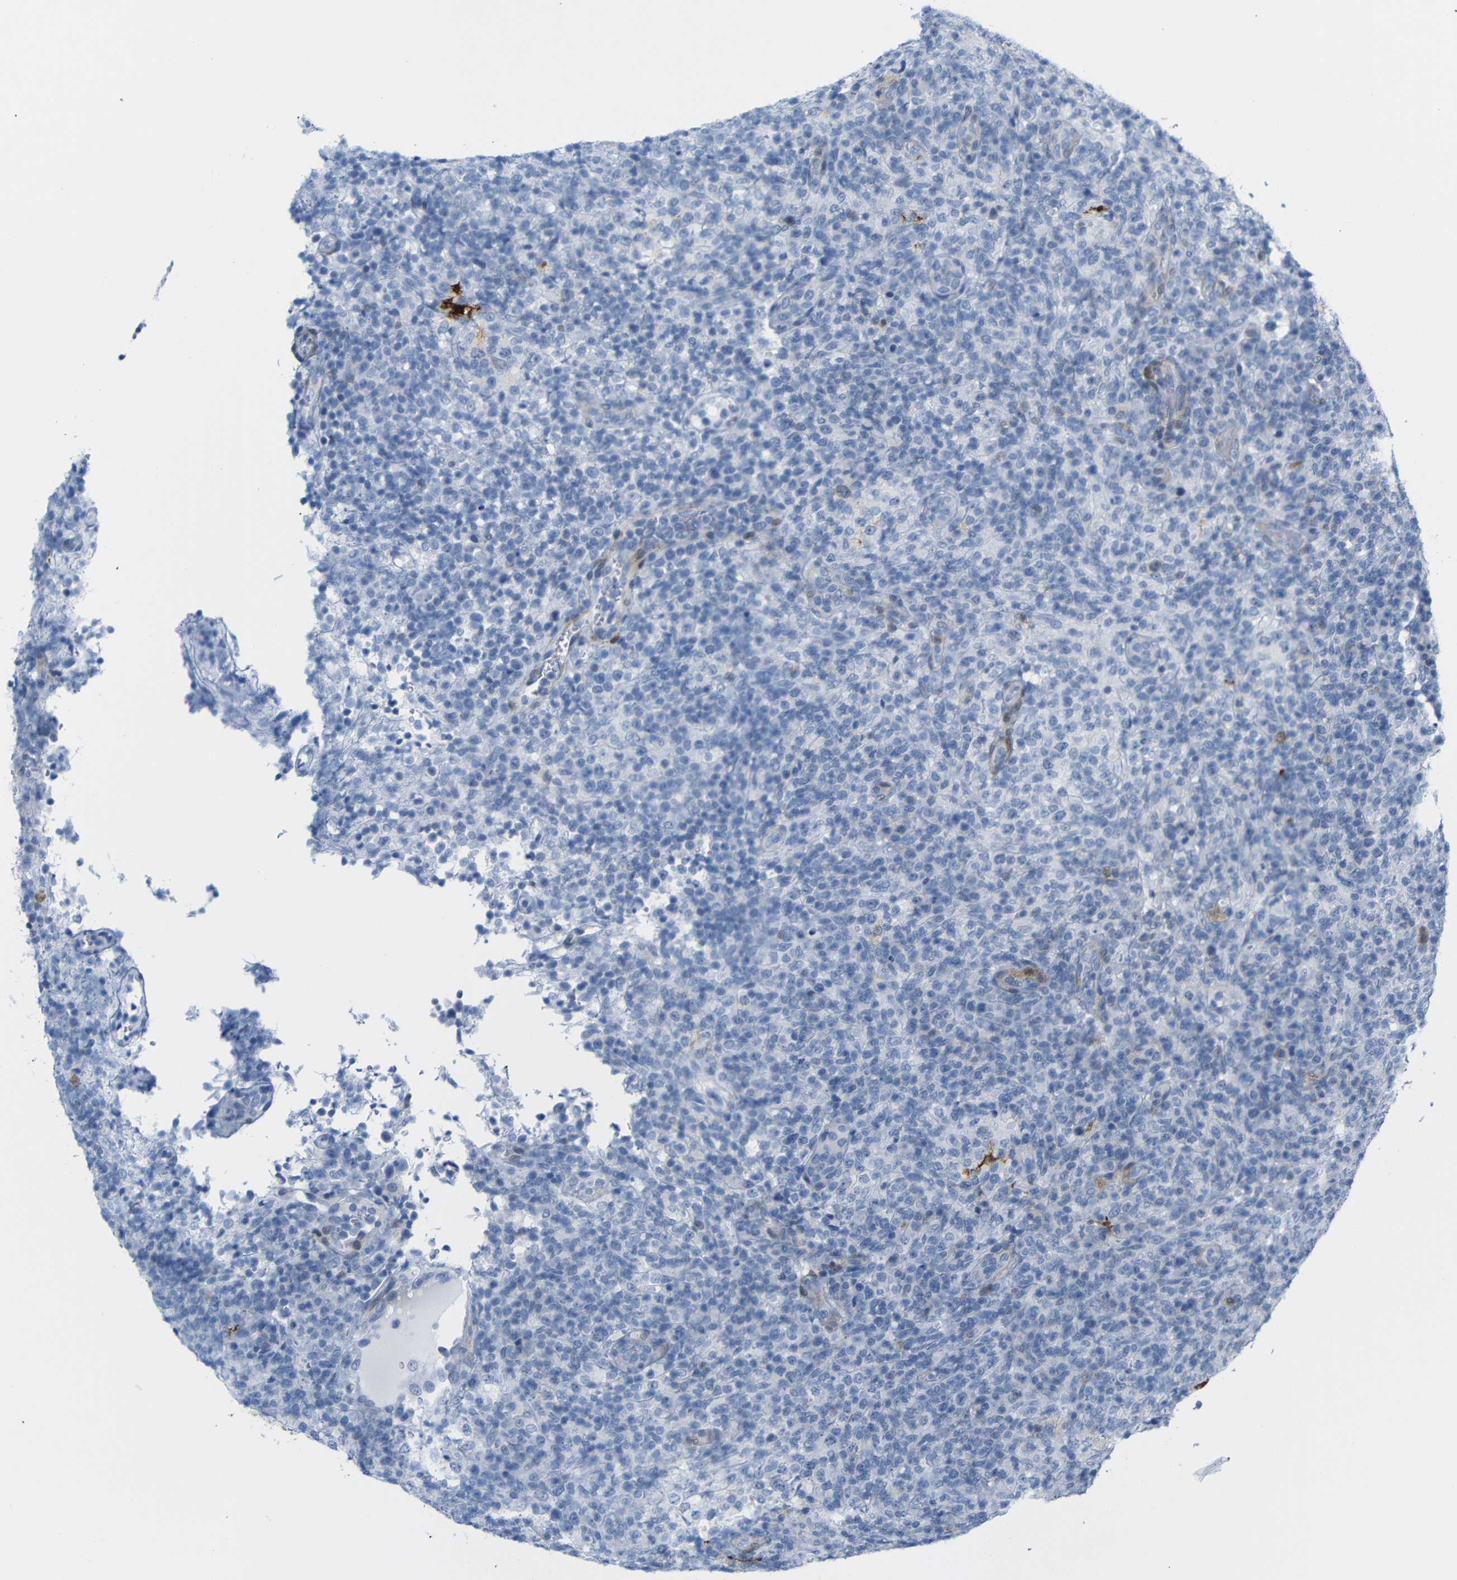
{"staining": {"intensity": "negative", "quantity": "none", "location": "none"}, "tissue": "lymphoma", "cell_type": "Tumor cells", "image_type": "cancer", "snomed": [{"axis": "morphology", "description": "Malignant lymphoma, non-Hodgkin's type, High grade"}, {"axis": "topography", "description": "Lymph node"}], "caption": "Lymphoma was stained to show a protein in brown. There is no significant expression in tumor cells.", "gene": "MT1A", "patient": {"sex": "female", "age": 76}}